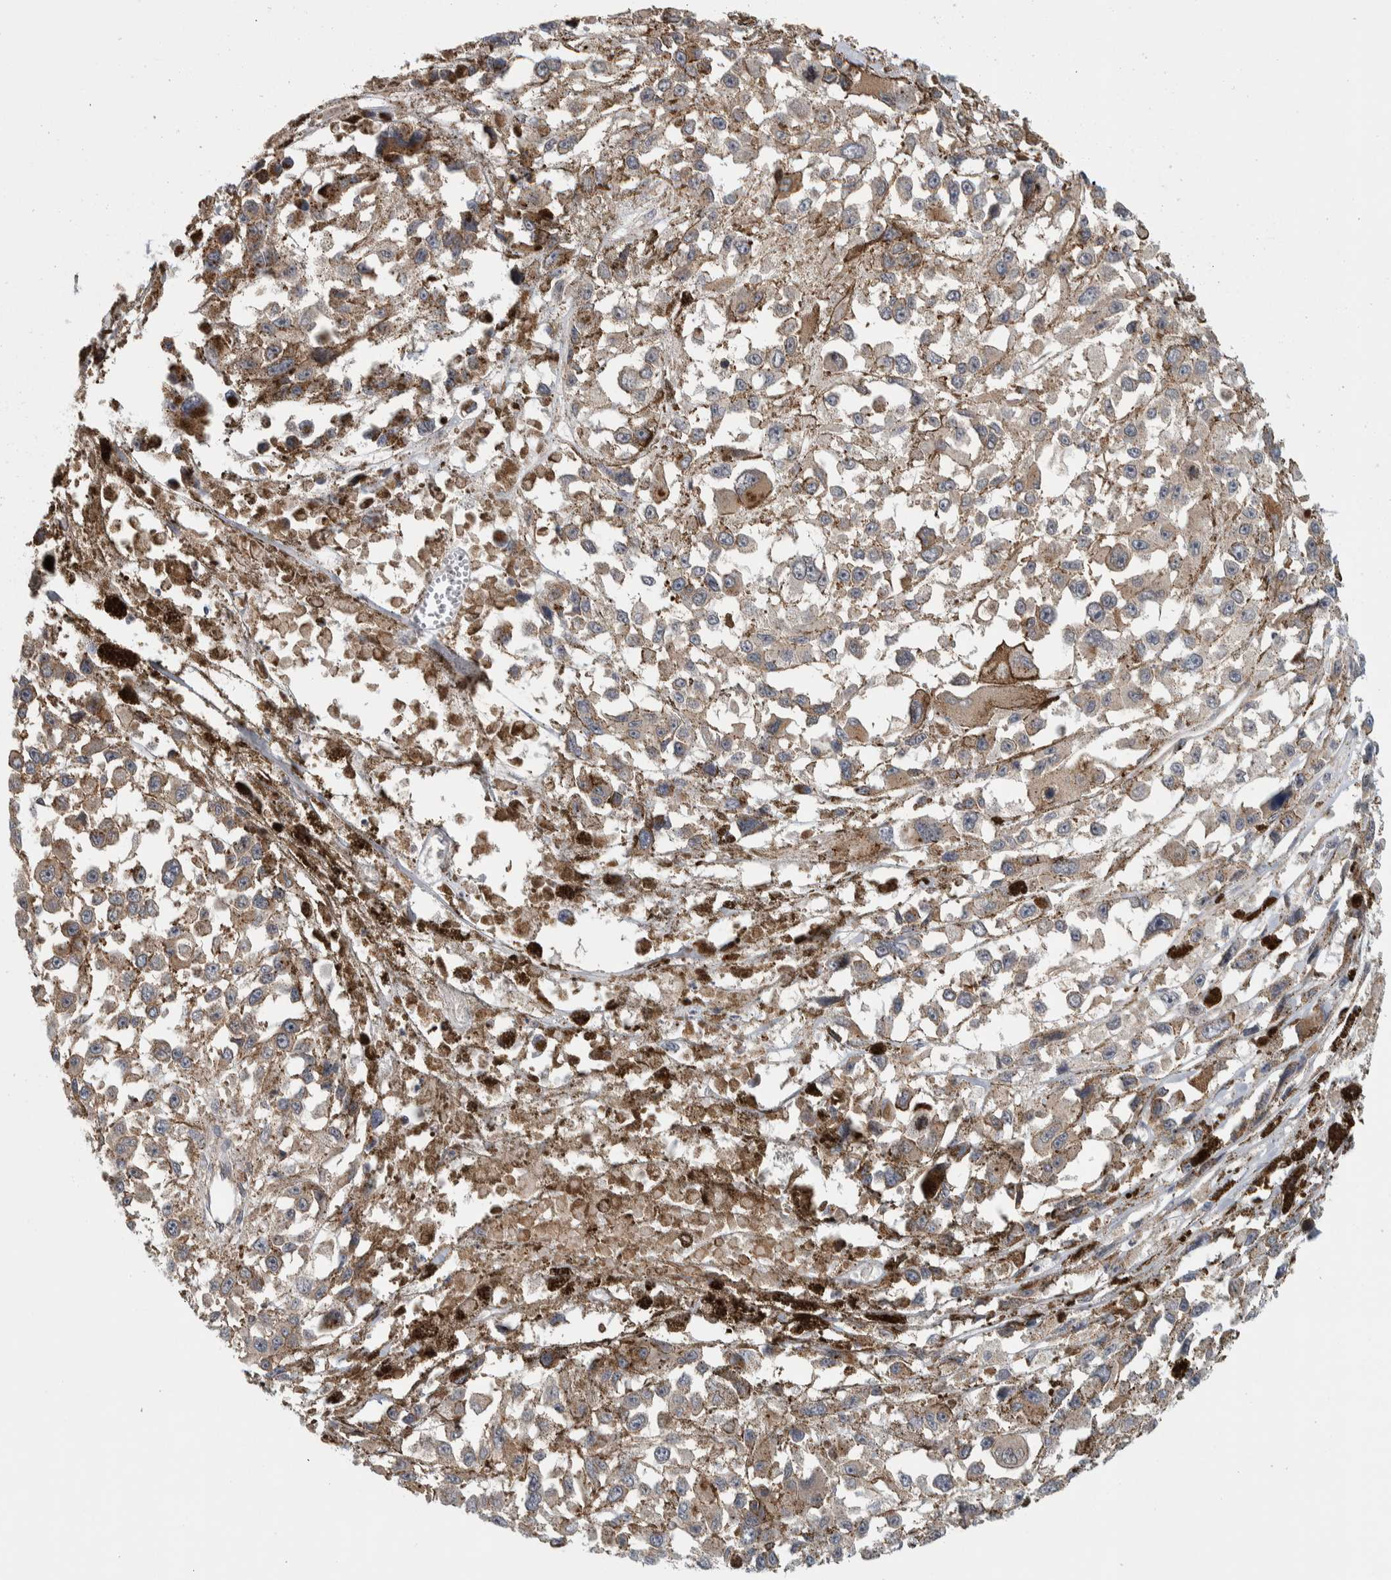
{"staining": {"intensity": "weak", "quantity": ">75%", "location": "cytoplasmic/membranous"}, "tissue": "melanoma", "cell_type": "Tumor cells", "image_type": "cancer", "snomed": [{"axis": "morphology", "description": "Malignant melanoma, Metastatic site"}, {"axis": "topography", "description": "Lymph node"}], "caption": "A micrograph of human melanoma stained for a protein exhibits weak cytoplasmic/membranous brown staining in tumor cells. (Stains: DAB (3,3'-diaminobenzidine) in brown, nuclei in blue, Microscopy: brightfield microscopy at high magnification).", "gene": "MSL1", "patient": {"sex": "male", "age": 59}}